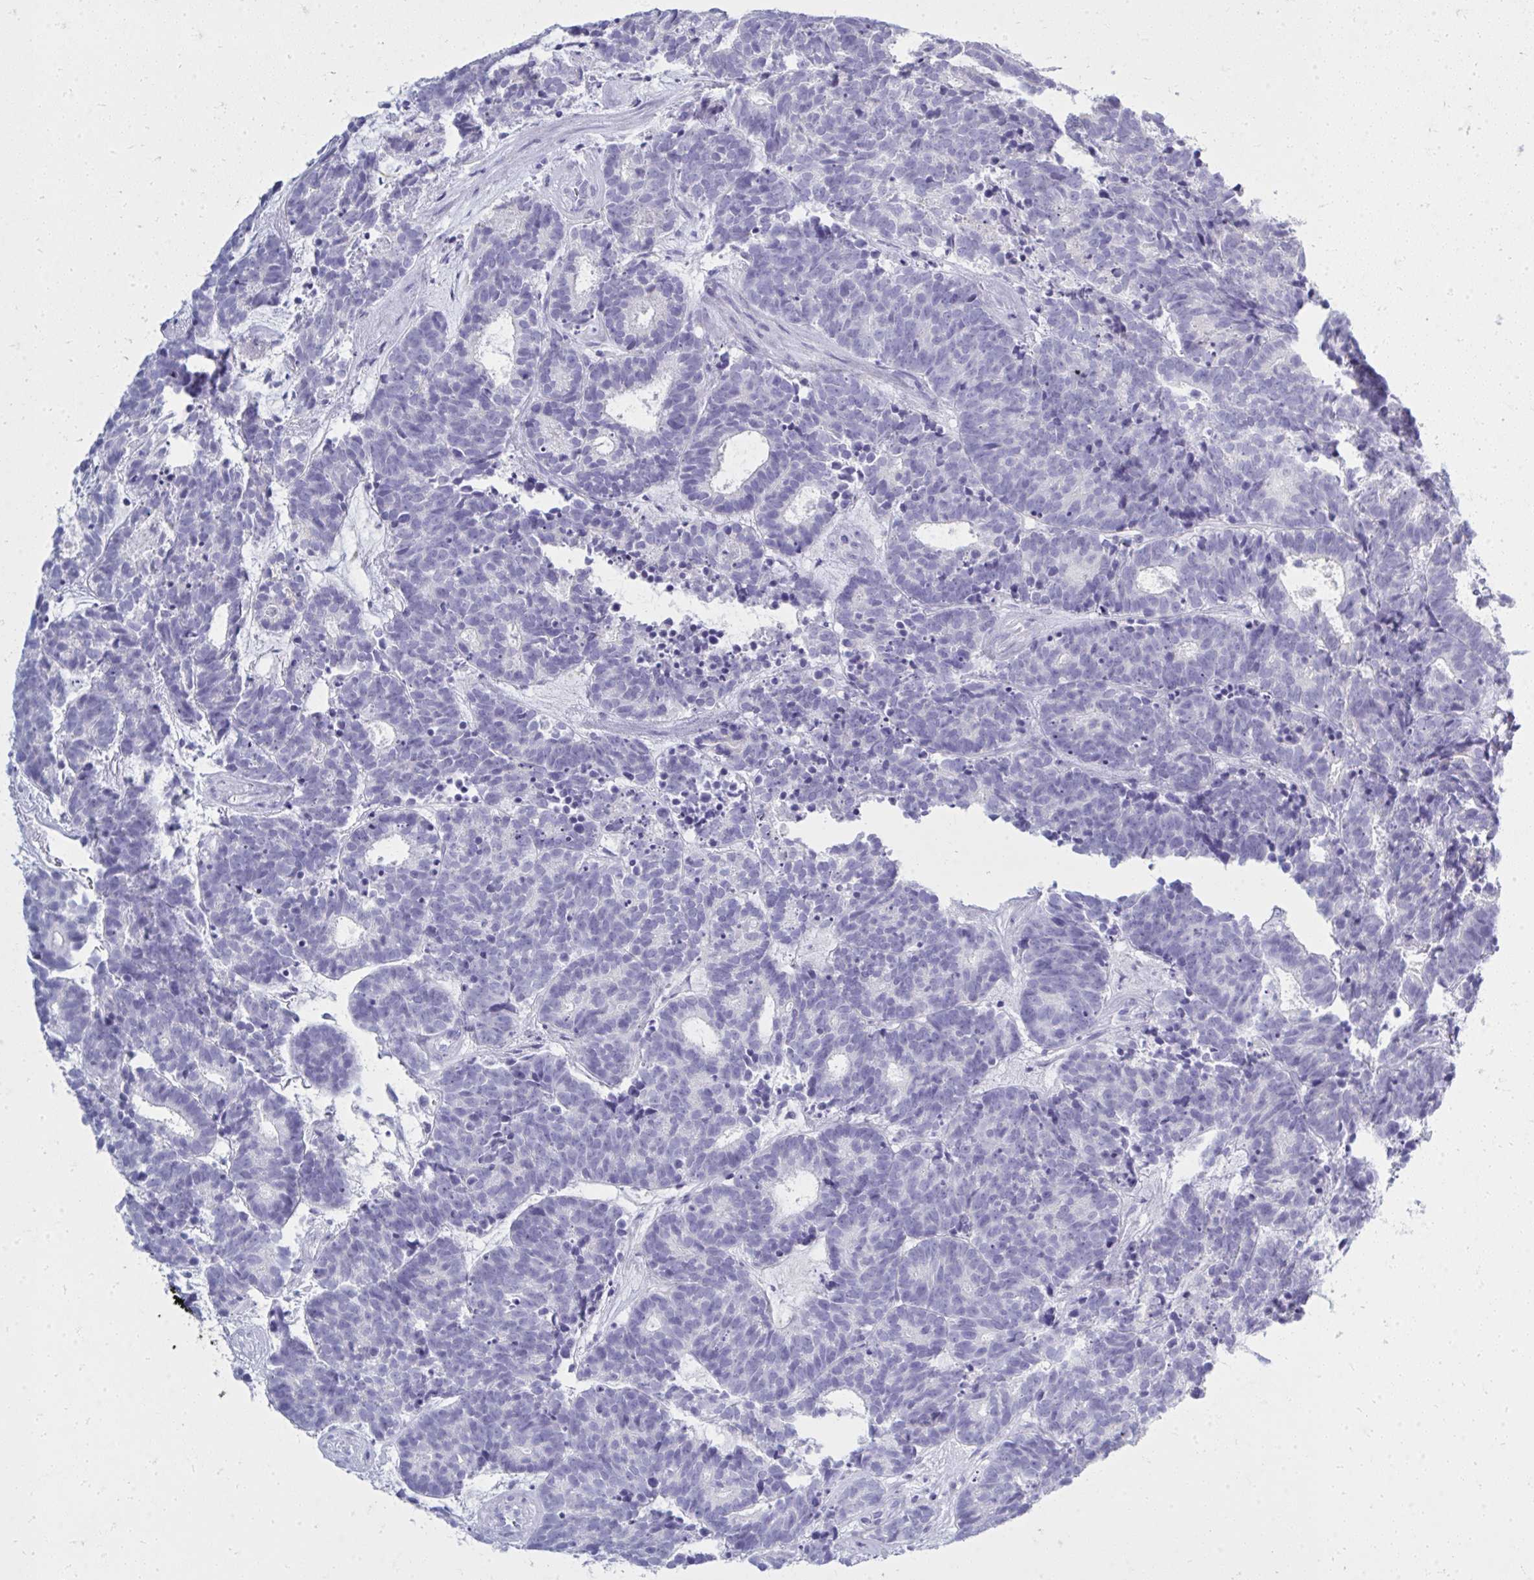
{"staining": {"intensity": "negative", "quantity": "none", "location": "none"}, "tissue": "head and neck cancer", "cell_type": "Tumor cells", "image_type": "cancer", "snomed": [{"axis": "morphology", "description": "Adenocarcinoma, NOS"}, {"axis": "topography", "description": "Head-Neck"}], "caption": "Immunohistochemistry (IHC) image of adenocarcinoma (head and neck) stained for a protein (brown), which displays no staining in tumor cells.", "gene": "QDPR", "patient": {"sex": "female", "age": 81}}